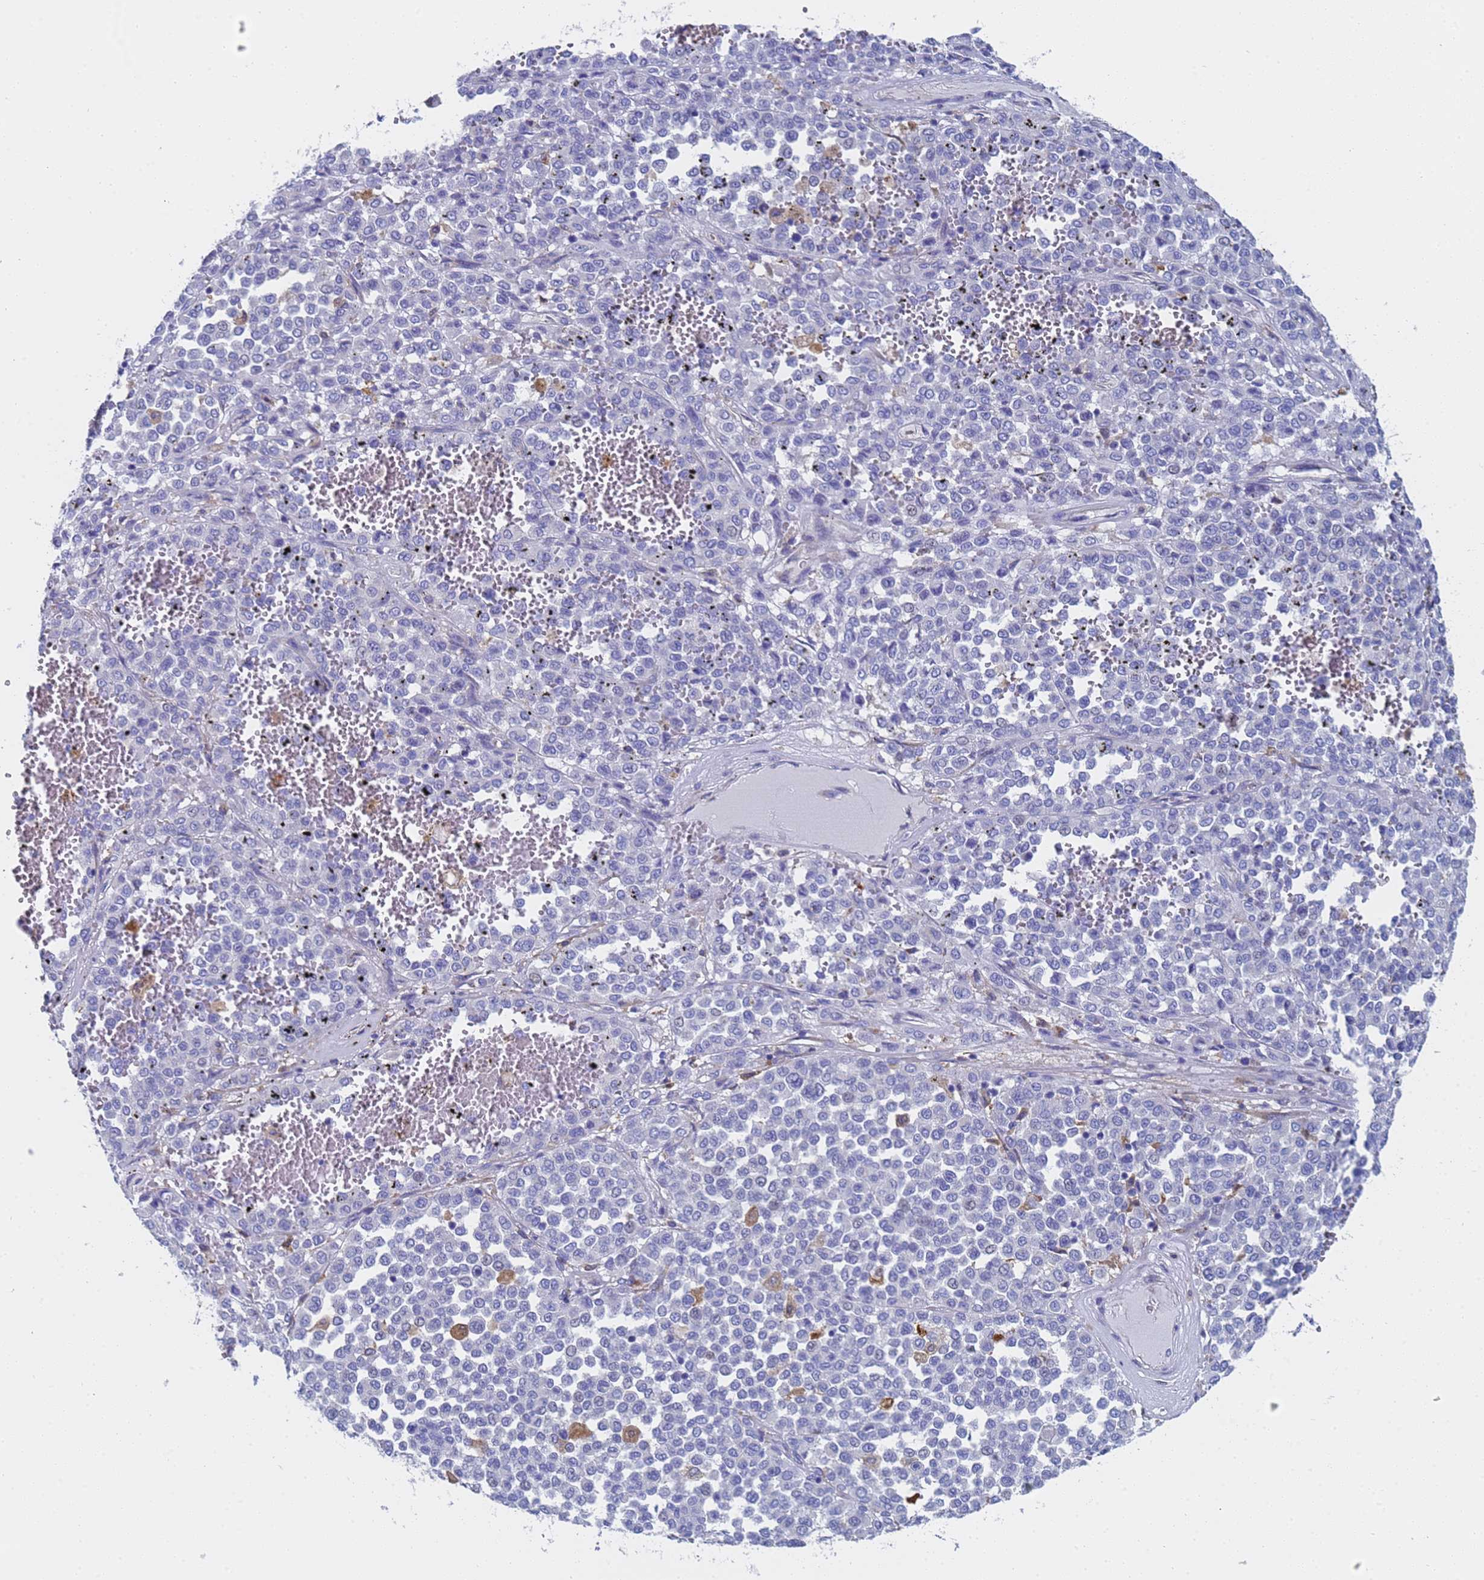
{"staining": {"intensity": "negative", "quantity": "none", "location": "none"}, "tissue": "melanoma", "cell_type": "Tumor cells", "image_type": "cancer", "snomed": [{"axis": "morphology", "description": "Malignant melanoma, Metastatic site"}, {"axis": "topography", "description": "Pancreas"}], "caption": "Immunohistochemistry (IHC) of melanoma exhibits no staining in tumor cells. (Stains: DAB (3,3'-diaminobenzidine) immunohistochemistry with hematoxylin counter stain, Microscopy: brightfield microscopy at high magnification).", "gene": "TM4SF4", "patient": {"sex": "female", "age": 30}}